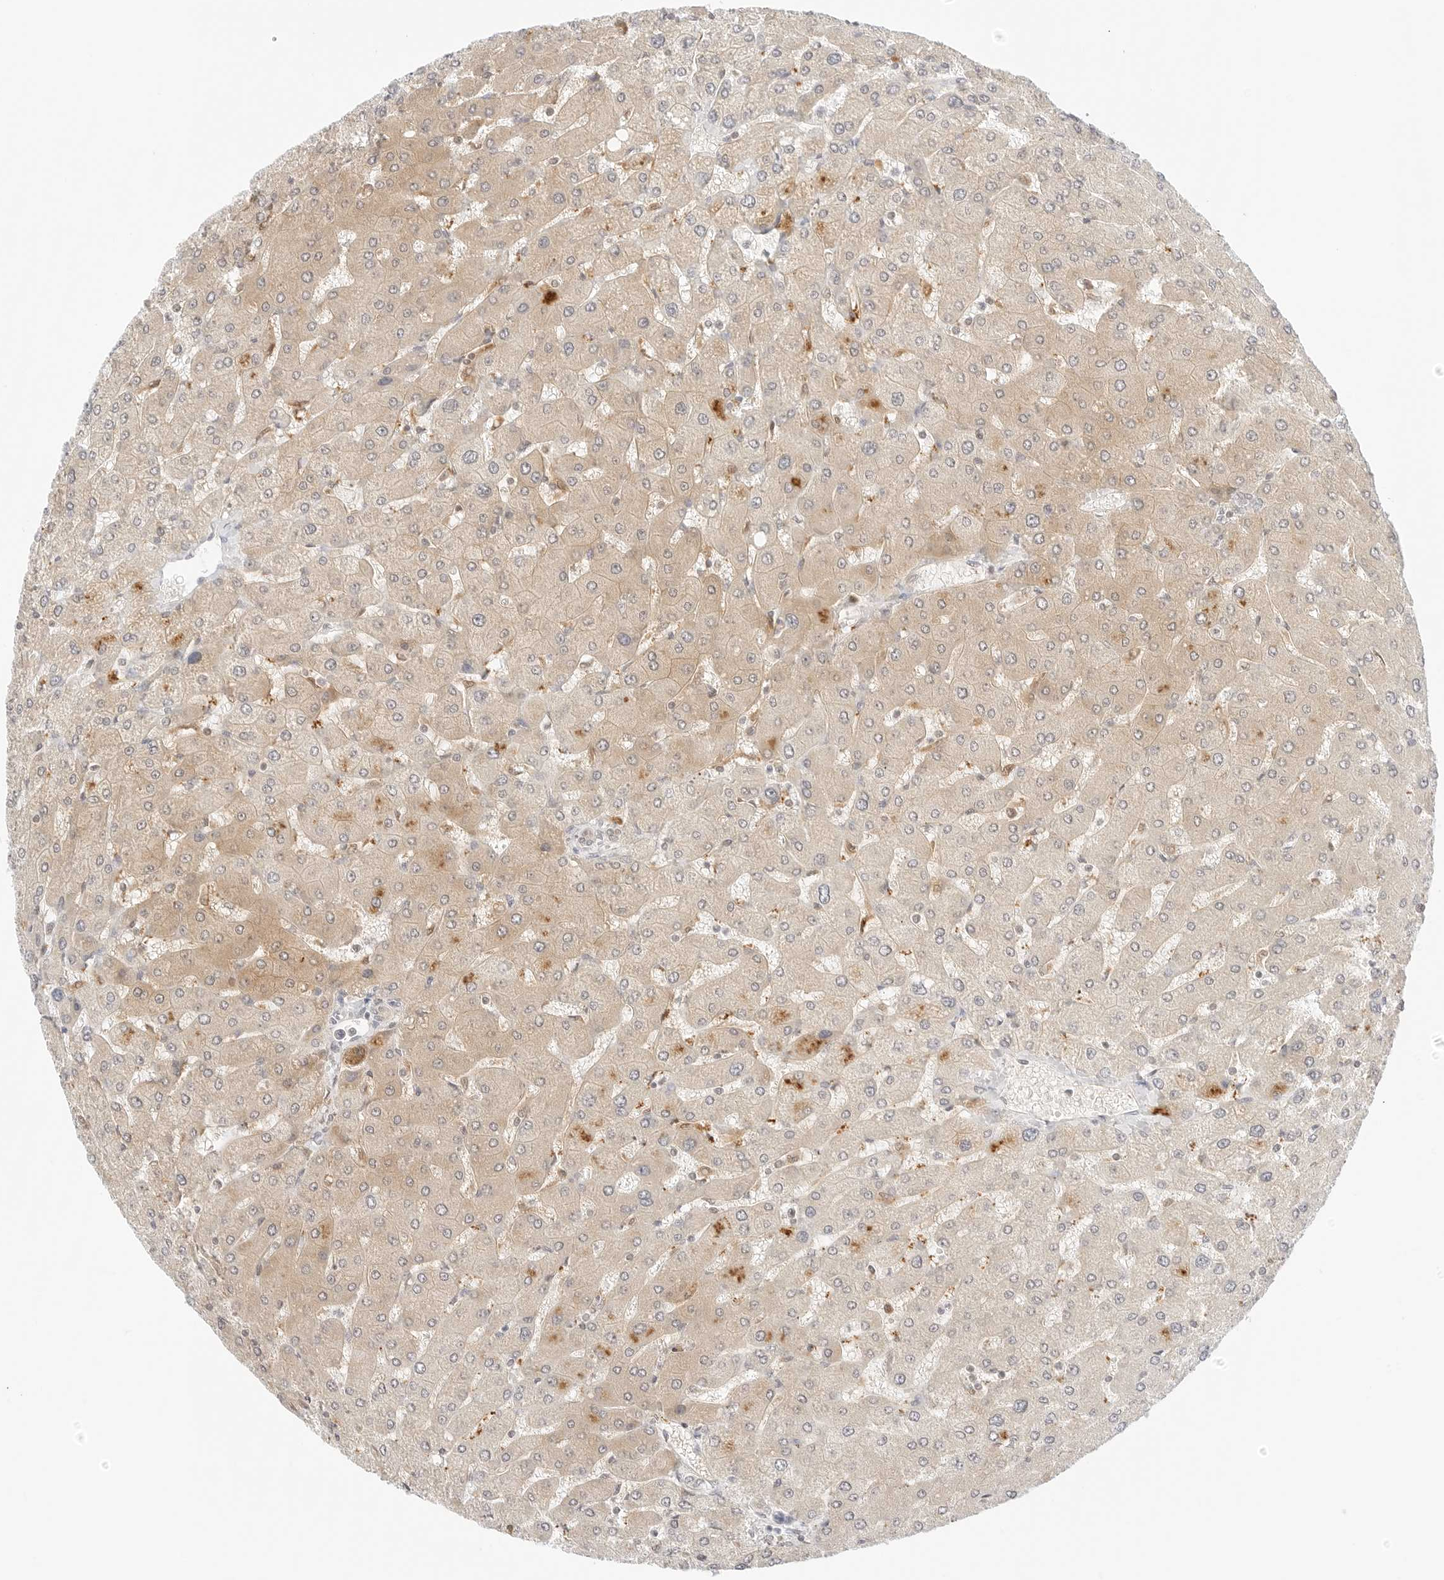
{"staining": {"intensity": "weak", "quantity": ">75%", "location": "cytoplasmic/membranous"}, "tissue": "liver", "cell_type": "Cholangiocytes", "image_type": "normal", "snomed": [{"axis": "morphology", "description": "Normal tissue, NOS"}, {"axis": "topography", "description": "Liver"}], "caption": "Weak cytoplasmic/membranous staining for a protein is present in about >75% of cholangiocytes of normal liver using immunohistochemistry (IHC).", "gene": "ERO1B", "patient": {"sex": "male", "age": 55}}